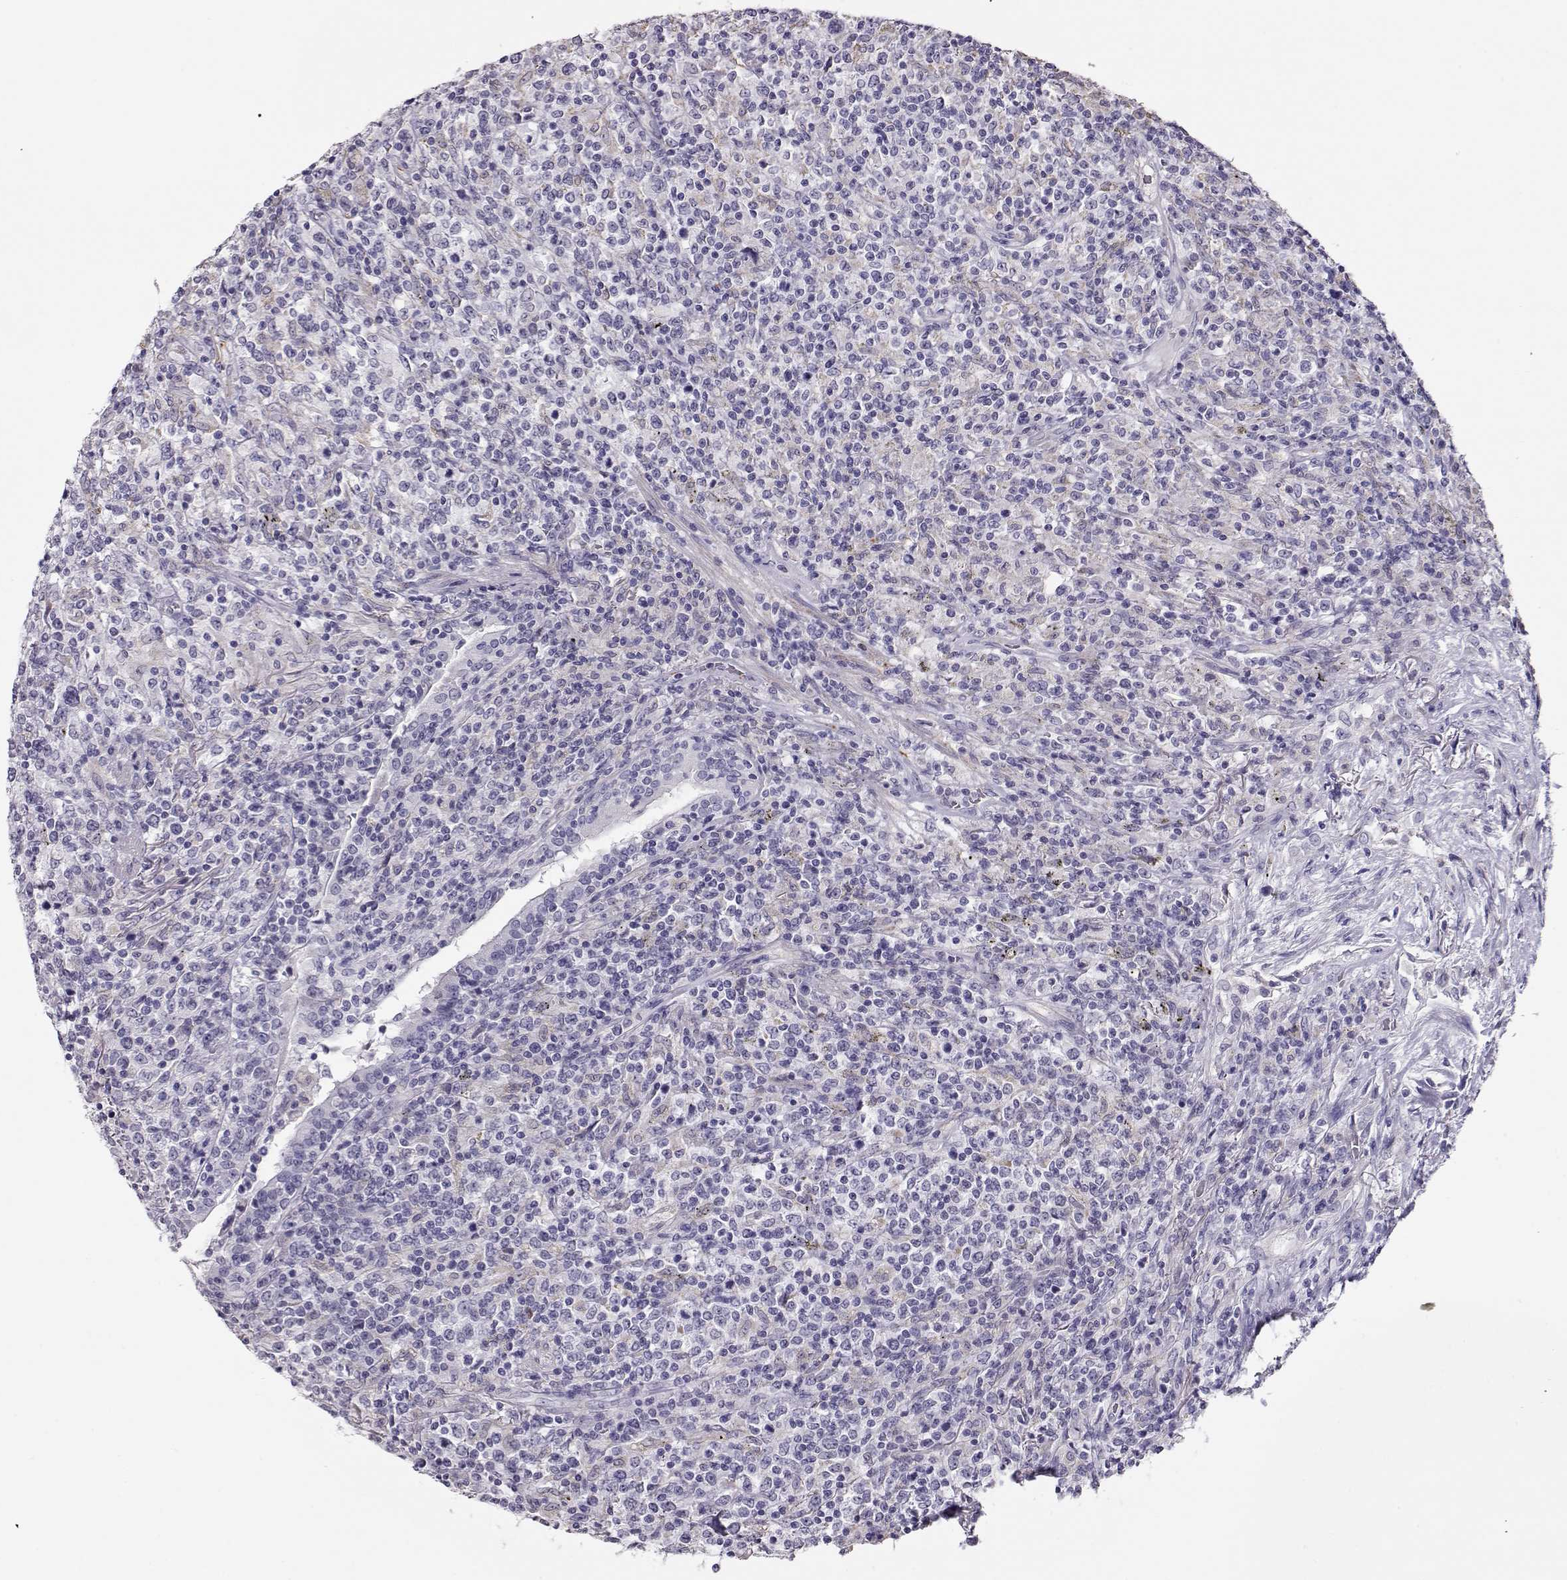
{"staining": {"intensity": "negative", "quantity": "none", "location": "none"}, "tissue": "lymphoma", "cell_type": "Tumor cells", "image_type": "cancer", "snomed": [{"axis": "morphology", "description": "Malignant lymphoma, non-Hodgkin's type, High grade"}, {"axis": "topography", "description": "Lung"}], "caption": "DAB (3,3'-diaminobenzidine) immunohistochemical staining of lymphoma displays no significant positivity in tumor cells.", "gene": "RBM44", "patient": {"sex": "male", "age": 79}}